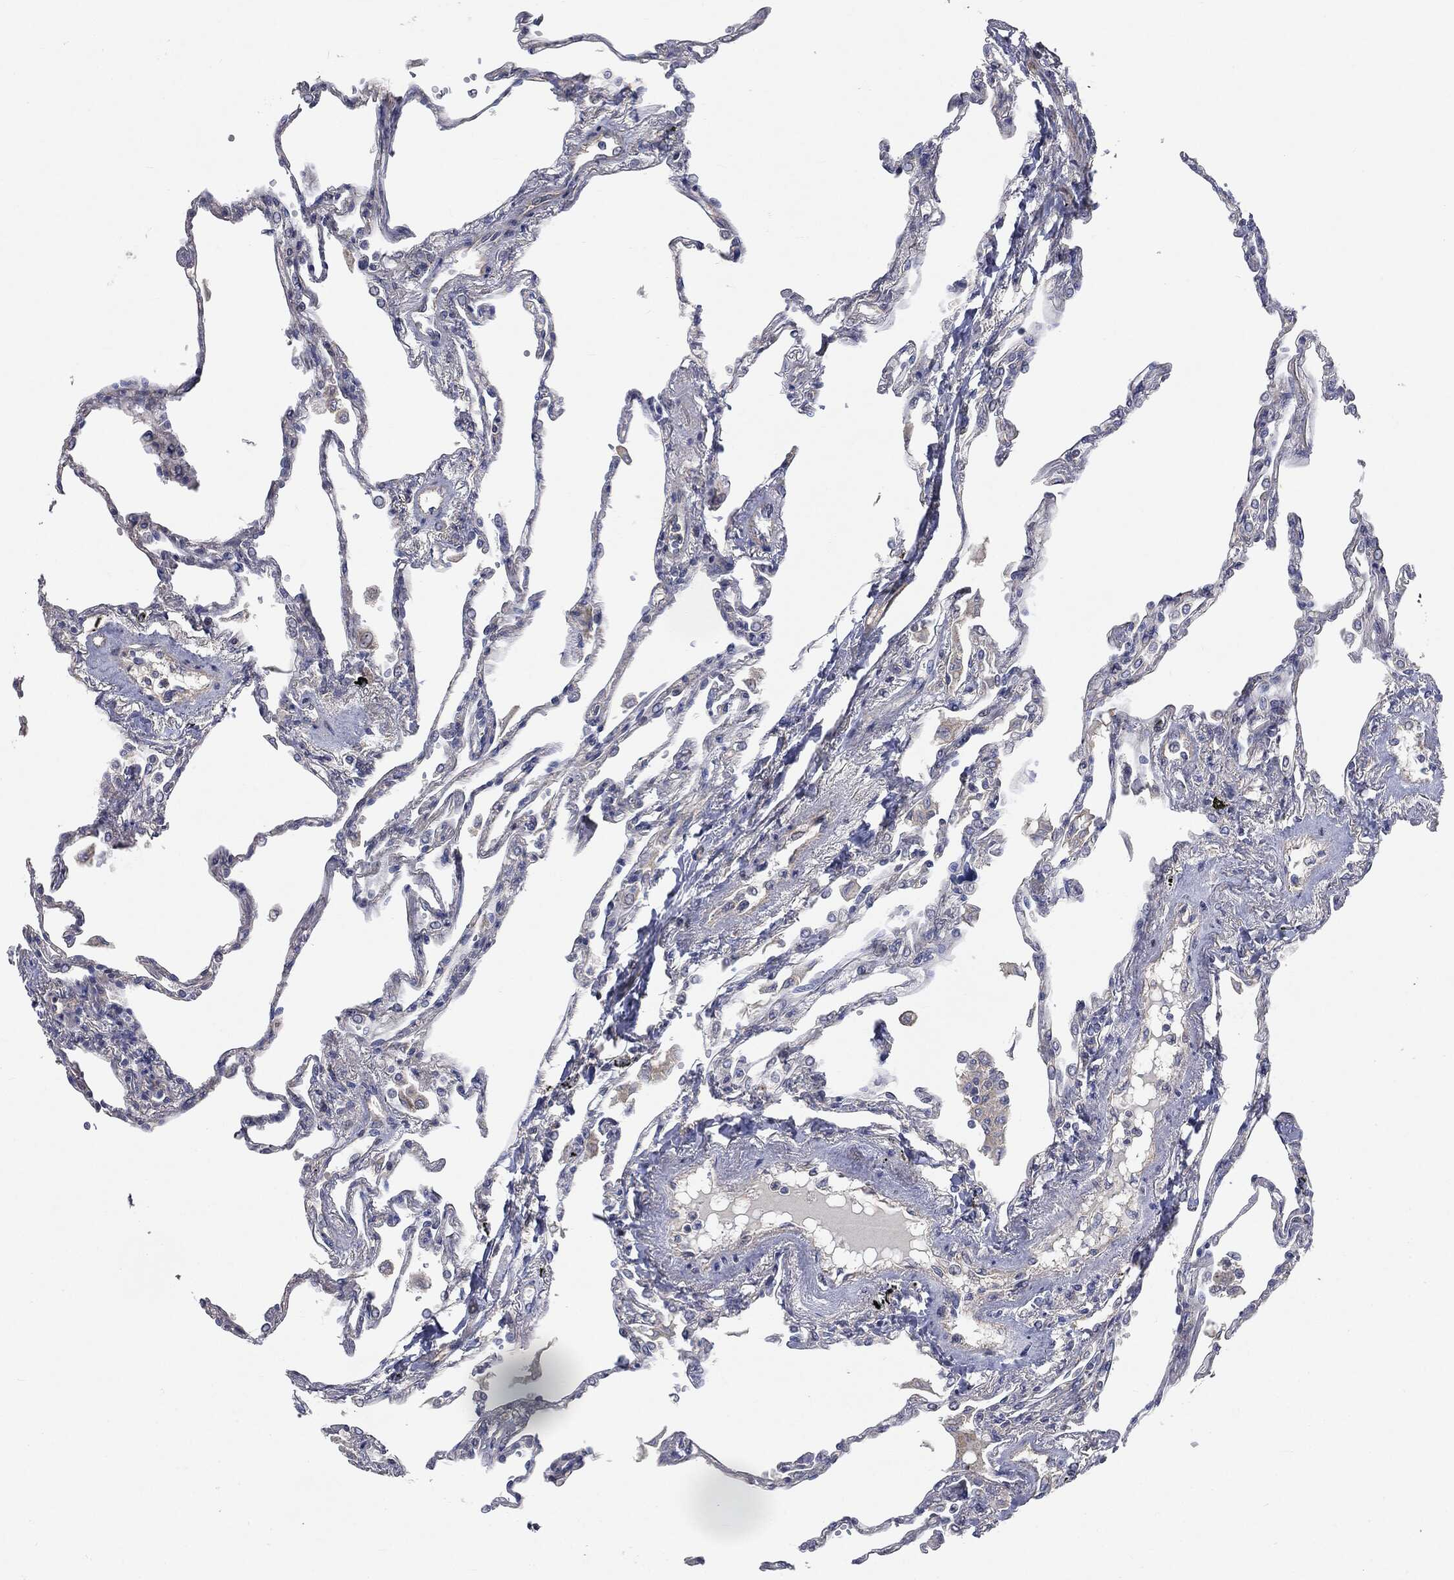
{"staining": {"intensity": "weak", "quantity": "<25%", "location": "cytoplasmic/membranous"}, "tissue": "lung", "cell_type": "Alveolar cells", "image_type": "normal", "snomed": [{"axis": "morphology", "description": "Normal tissue, NOS"}, {"axis": "topography", "description": "Lung"}], "caption": "The photomicrograph displays no staining of alveolar cells in unremarkable lung. (Stains: DAB (3,3'-diaminobenzidine) IHC with hematoxylin counter stain, Microscopy: brightfield microscopy at high magnification).", "gene": "EPS15L1", "patient": {"sex": "male", "age": 78}}